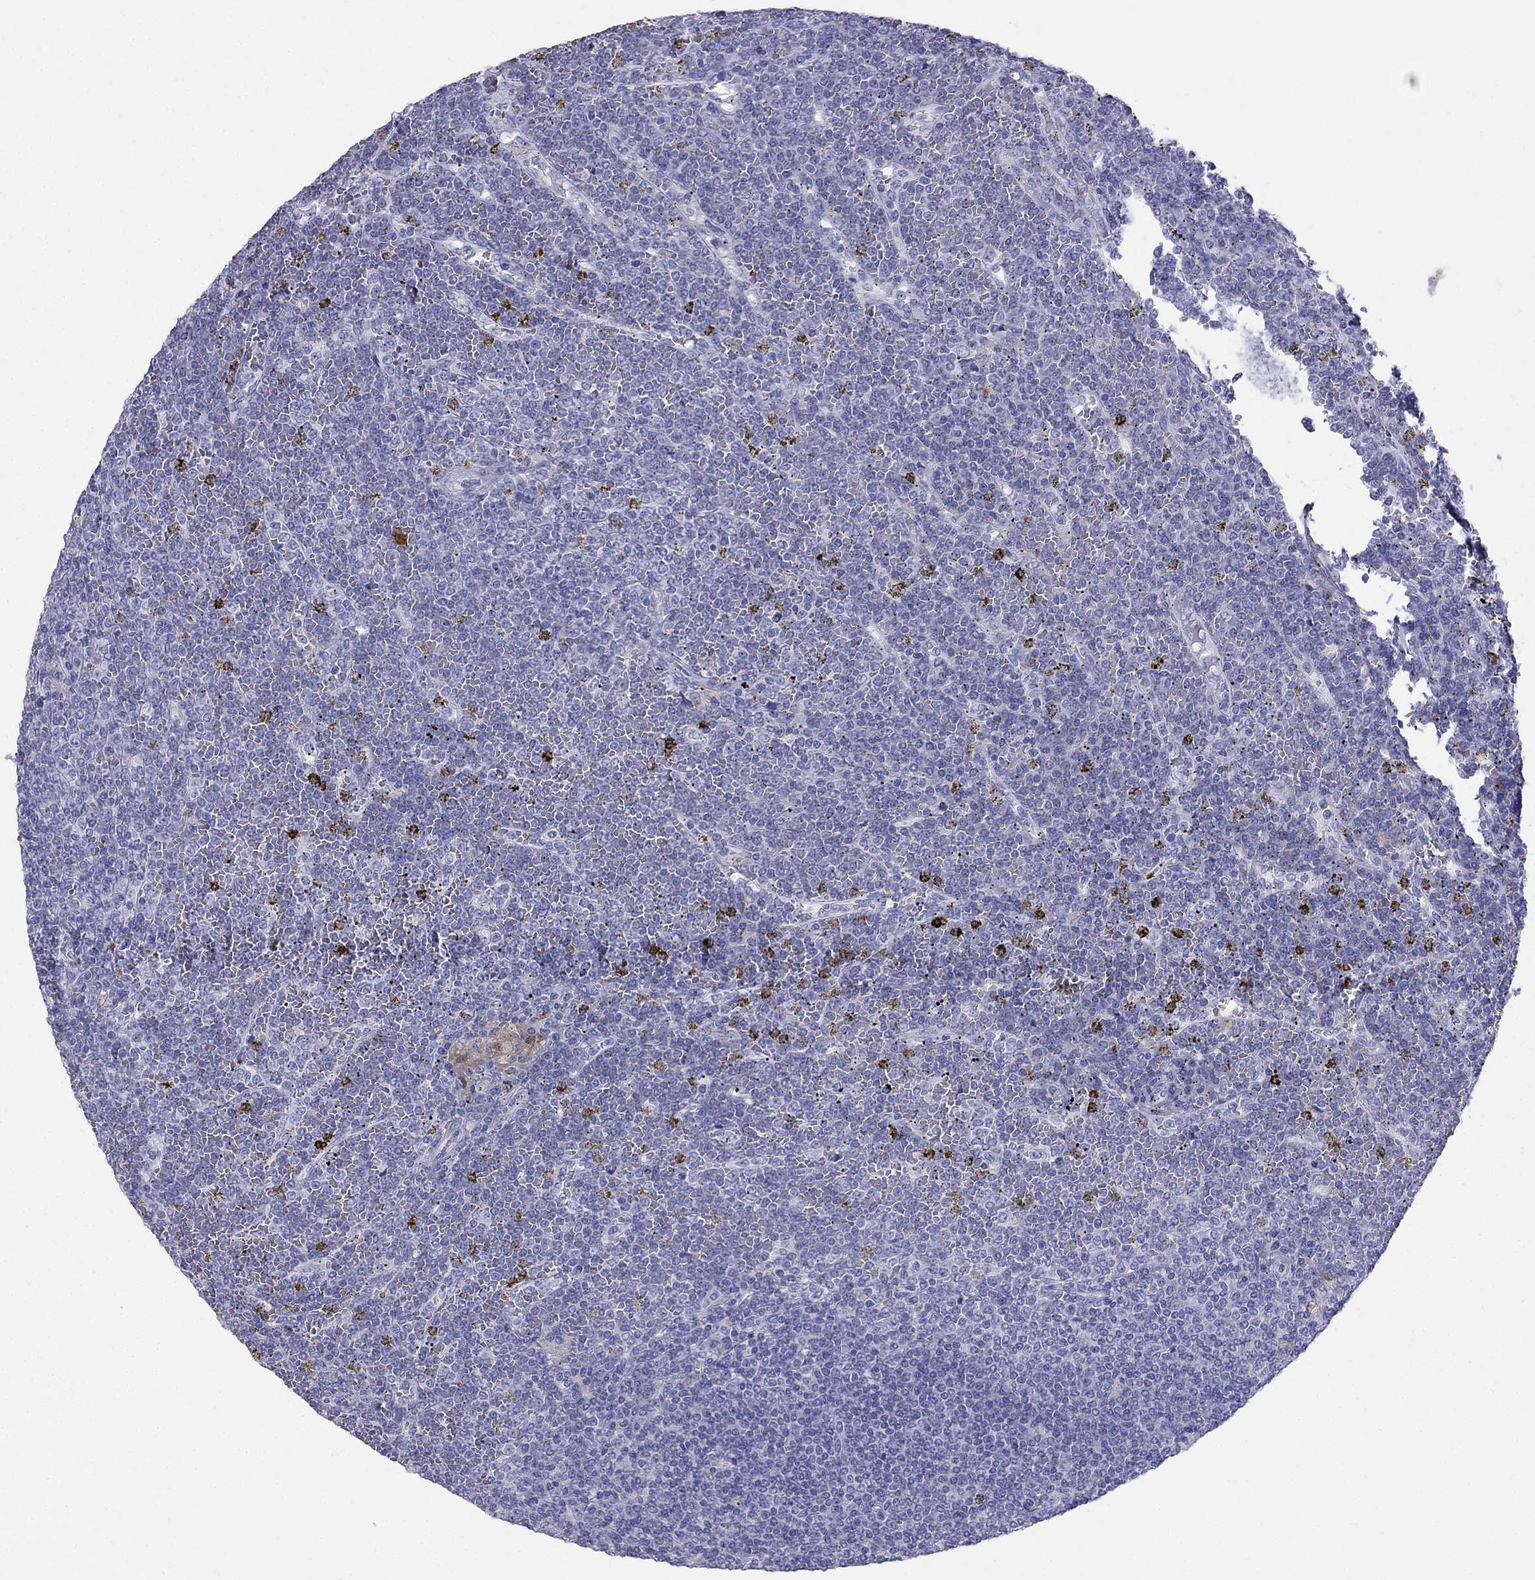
{"staining": {"intensity": "negative", "quantity": "none", "location": "none"}, "tissue": "lymphoma", "cell_type": "Tumor cells", "image_type": "cancer", "snomed": [{"axis": "morphology", "description": "Malignant lymphoma, non-Hodgkin's type, Low grade"}, {"axis": "topography", "description": "Spleen"}], "caption": "A high-resolution image shows IHC staining of low-grade malignant lymphoma, non-Hodgkin's type, which exhibits no significant expression in tumor cells.", "gene": "RFLNA", "patient": {"sex": "female", "age": 19}}